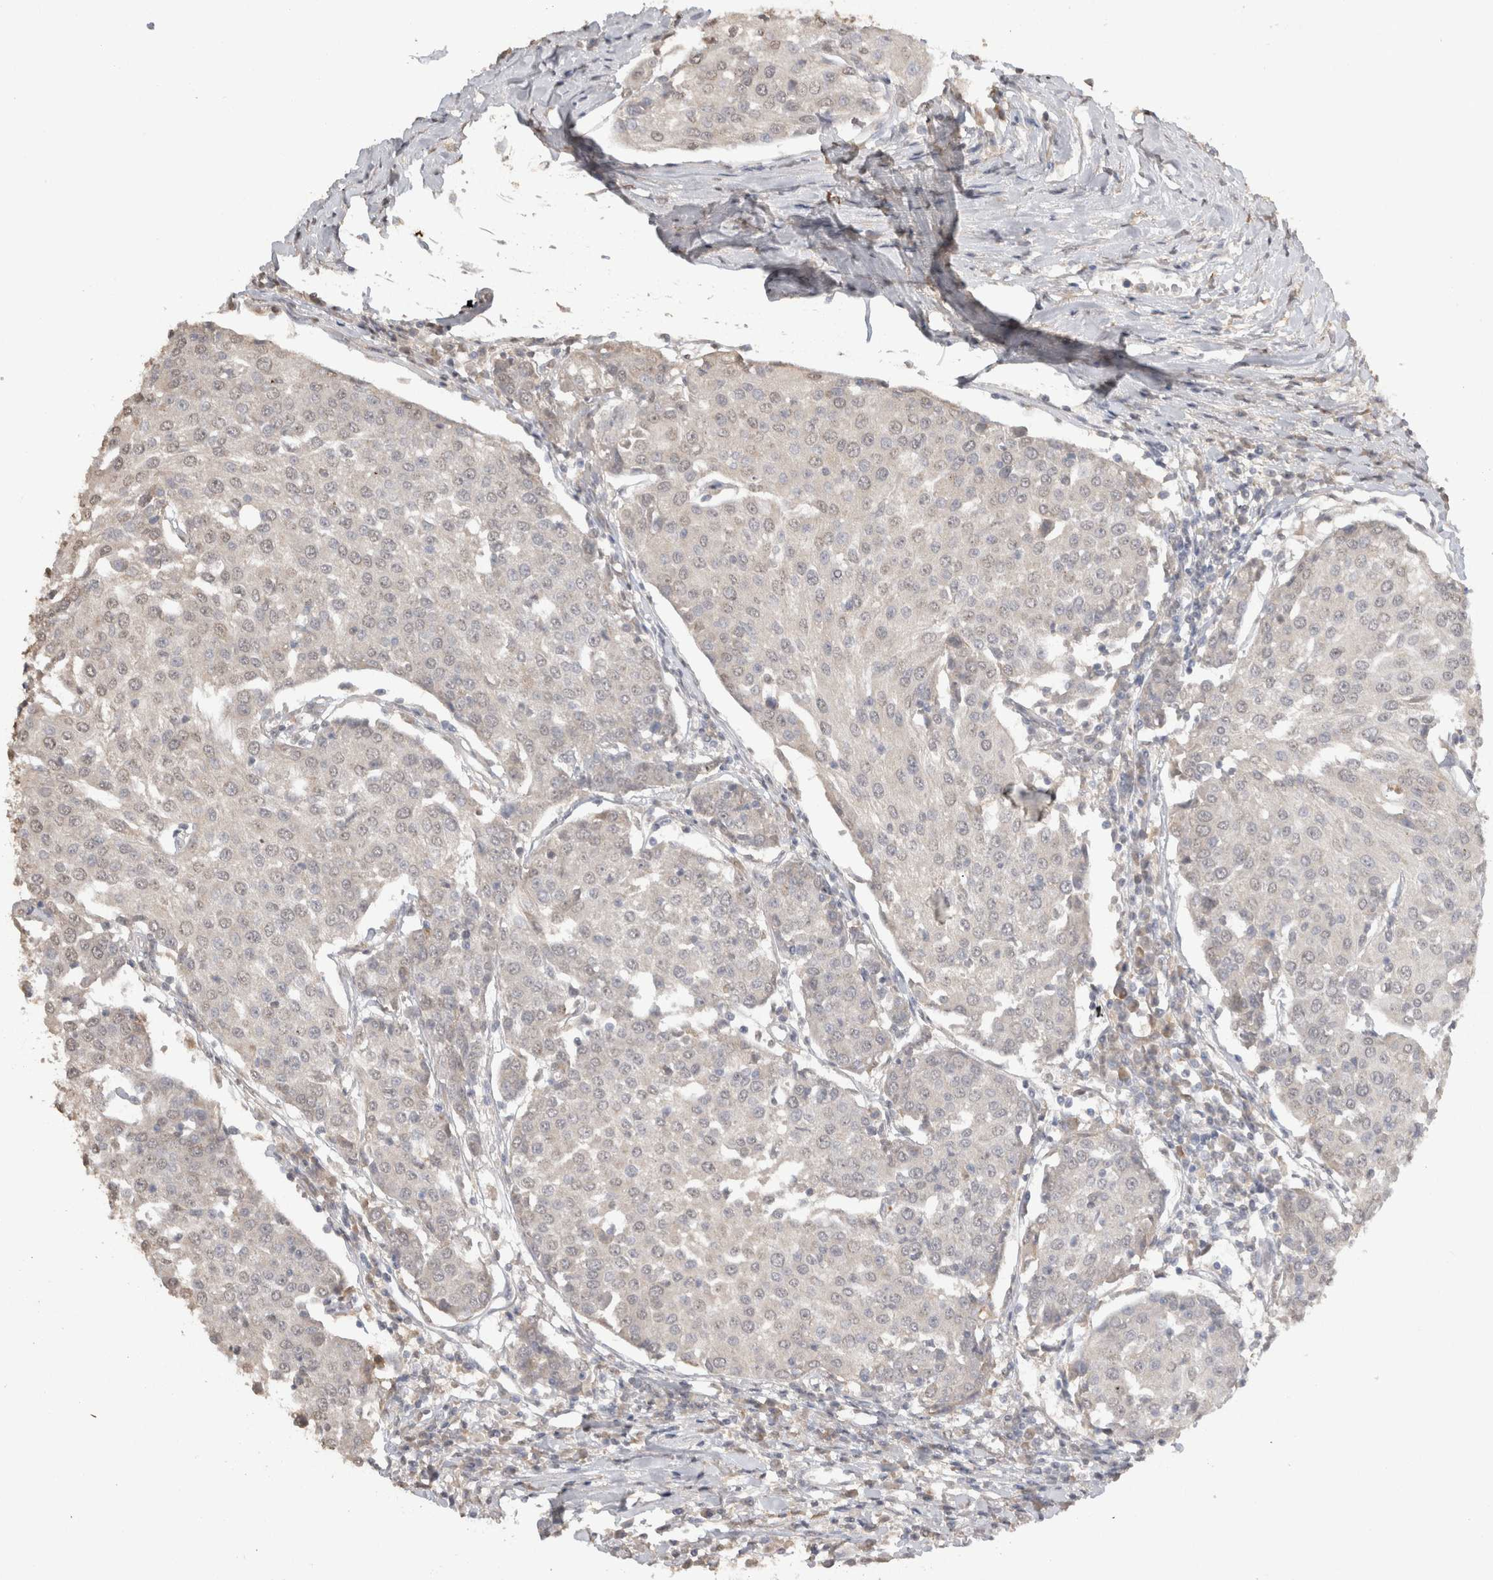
{"staining": {"intensity": "negative", "quantity": "none", "location": "none"}, "tissue": "urothelial cancer", "cell_type": "Tumor cells", "image_type": "cancer", "snomed": [{"axis": "morphology", "description": "Urothelial carcinoma, High grade"}, {"axis": "topography", "description": "Urinary bladder"}], "caption": "A high-resolution photomicrograph shows immunohistochemistry (IHC) staining of urothelial cancer, which reveals no significant expression in tumor cells.", "gene": "NAALADL2", "patient": {"sex": "female", "age": 85}}